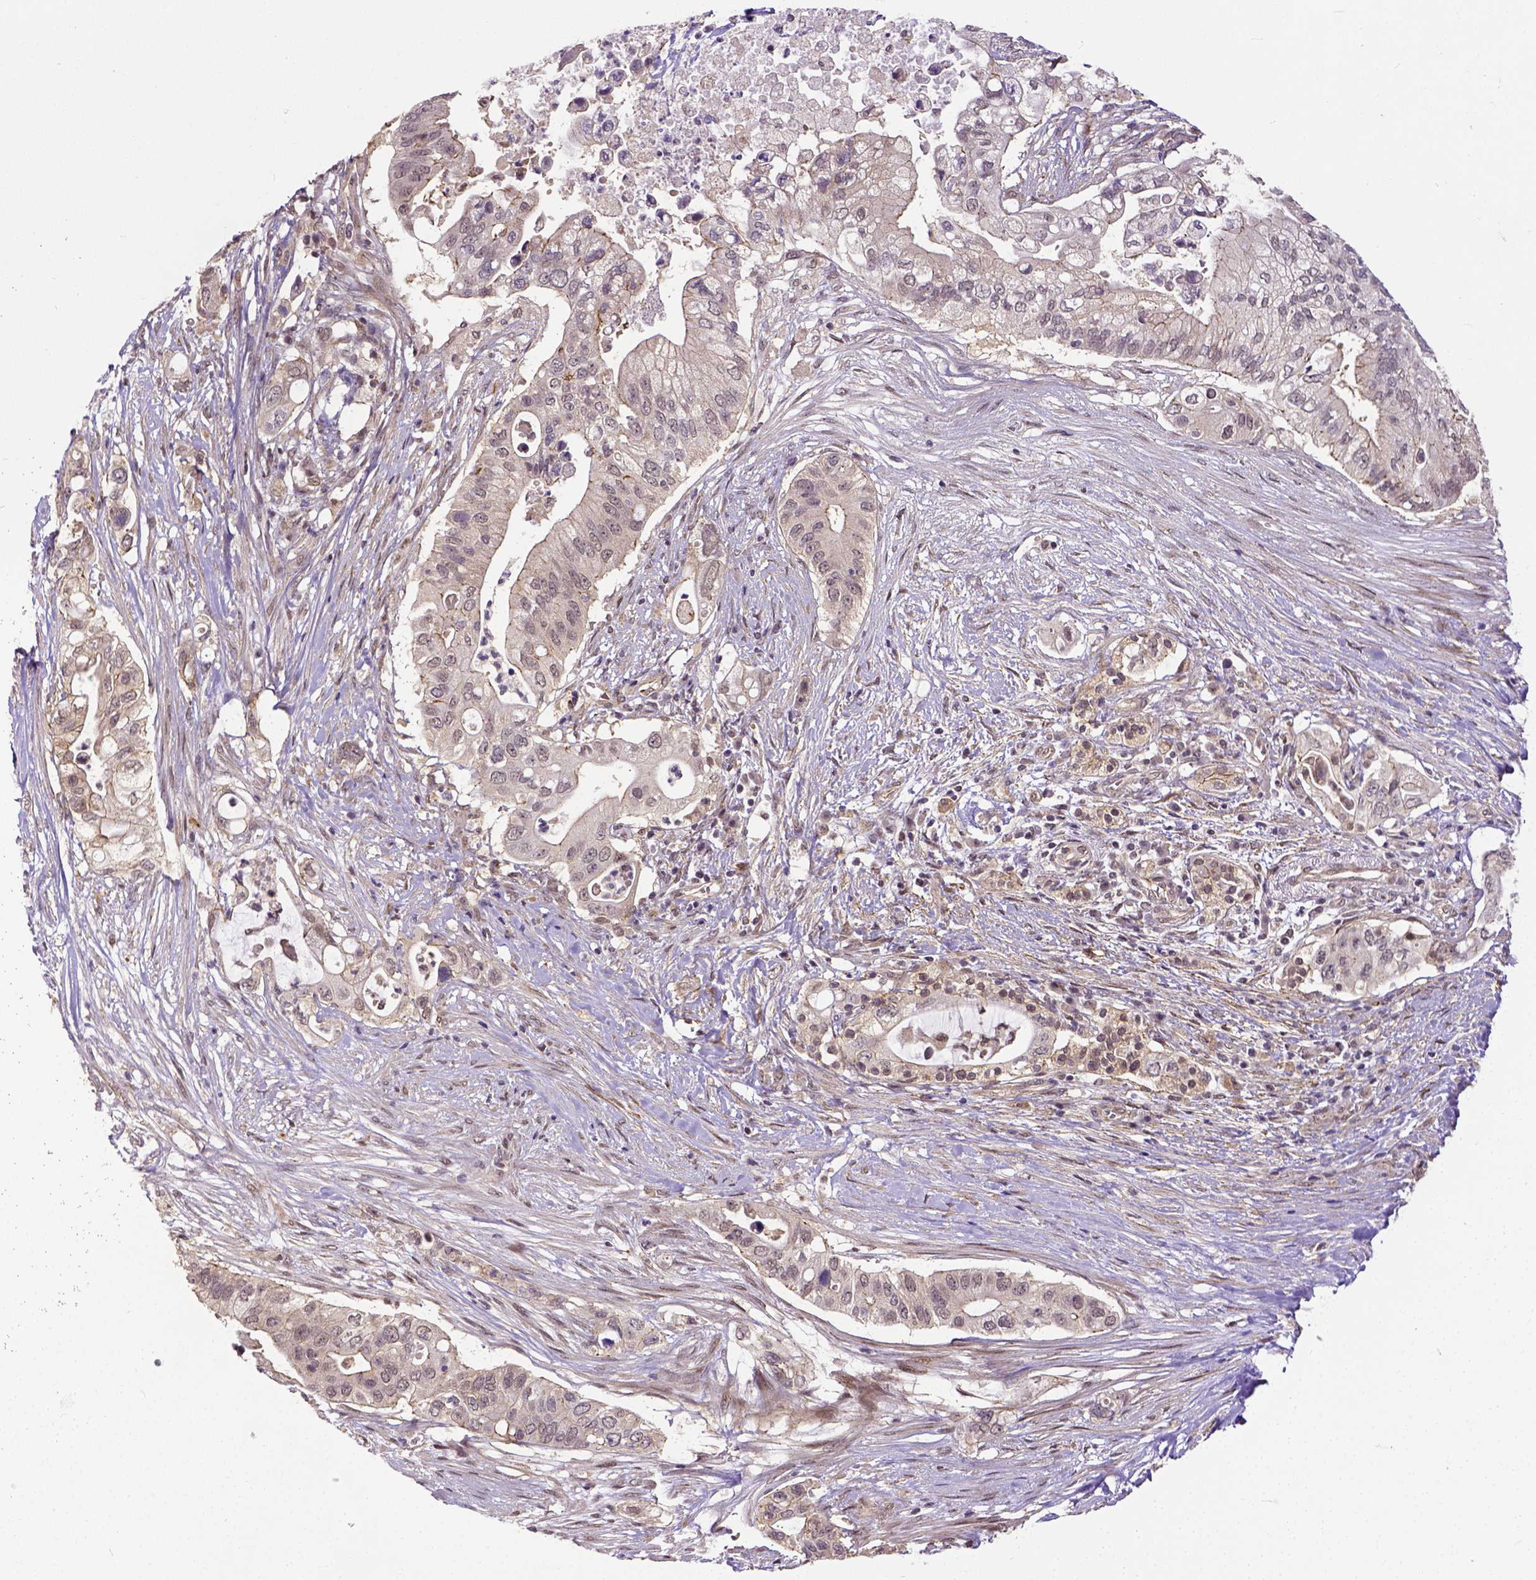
{"staining": {"intensity": "weak", "quantity": "25%-75%", "location": "cytoplasmic/membranous"}, "tissue": "pancreatic cancer", "cell_type": "Tumor cells", "image_type": "cancer", "snomed": [{"axis": "morphology", "description": "Adenocarcinoma, NOS"}, {"axis": "topography", "description": "Pancreas"}], "caption": "Immunohistochemical staining of human adenocarcinoma (pancreatic) reveals low levels of weak cytoplasmic/membranous staining in about 25%-75% of tumor cells.", "gene": "DICER1", "patient": {"sex": "female", "age": 72}}